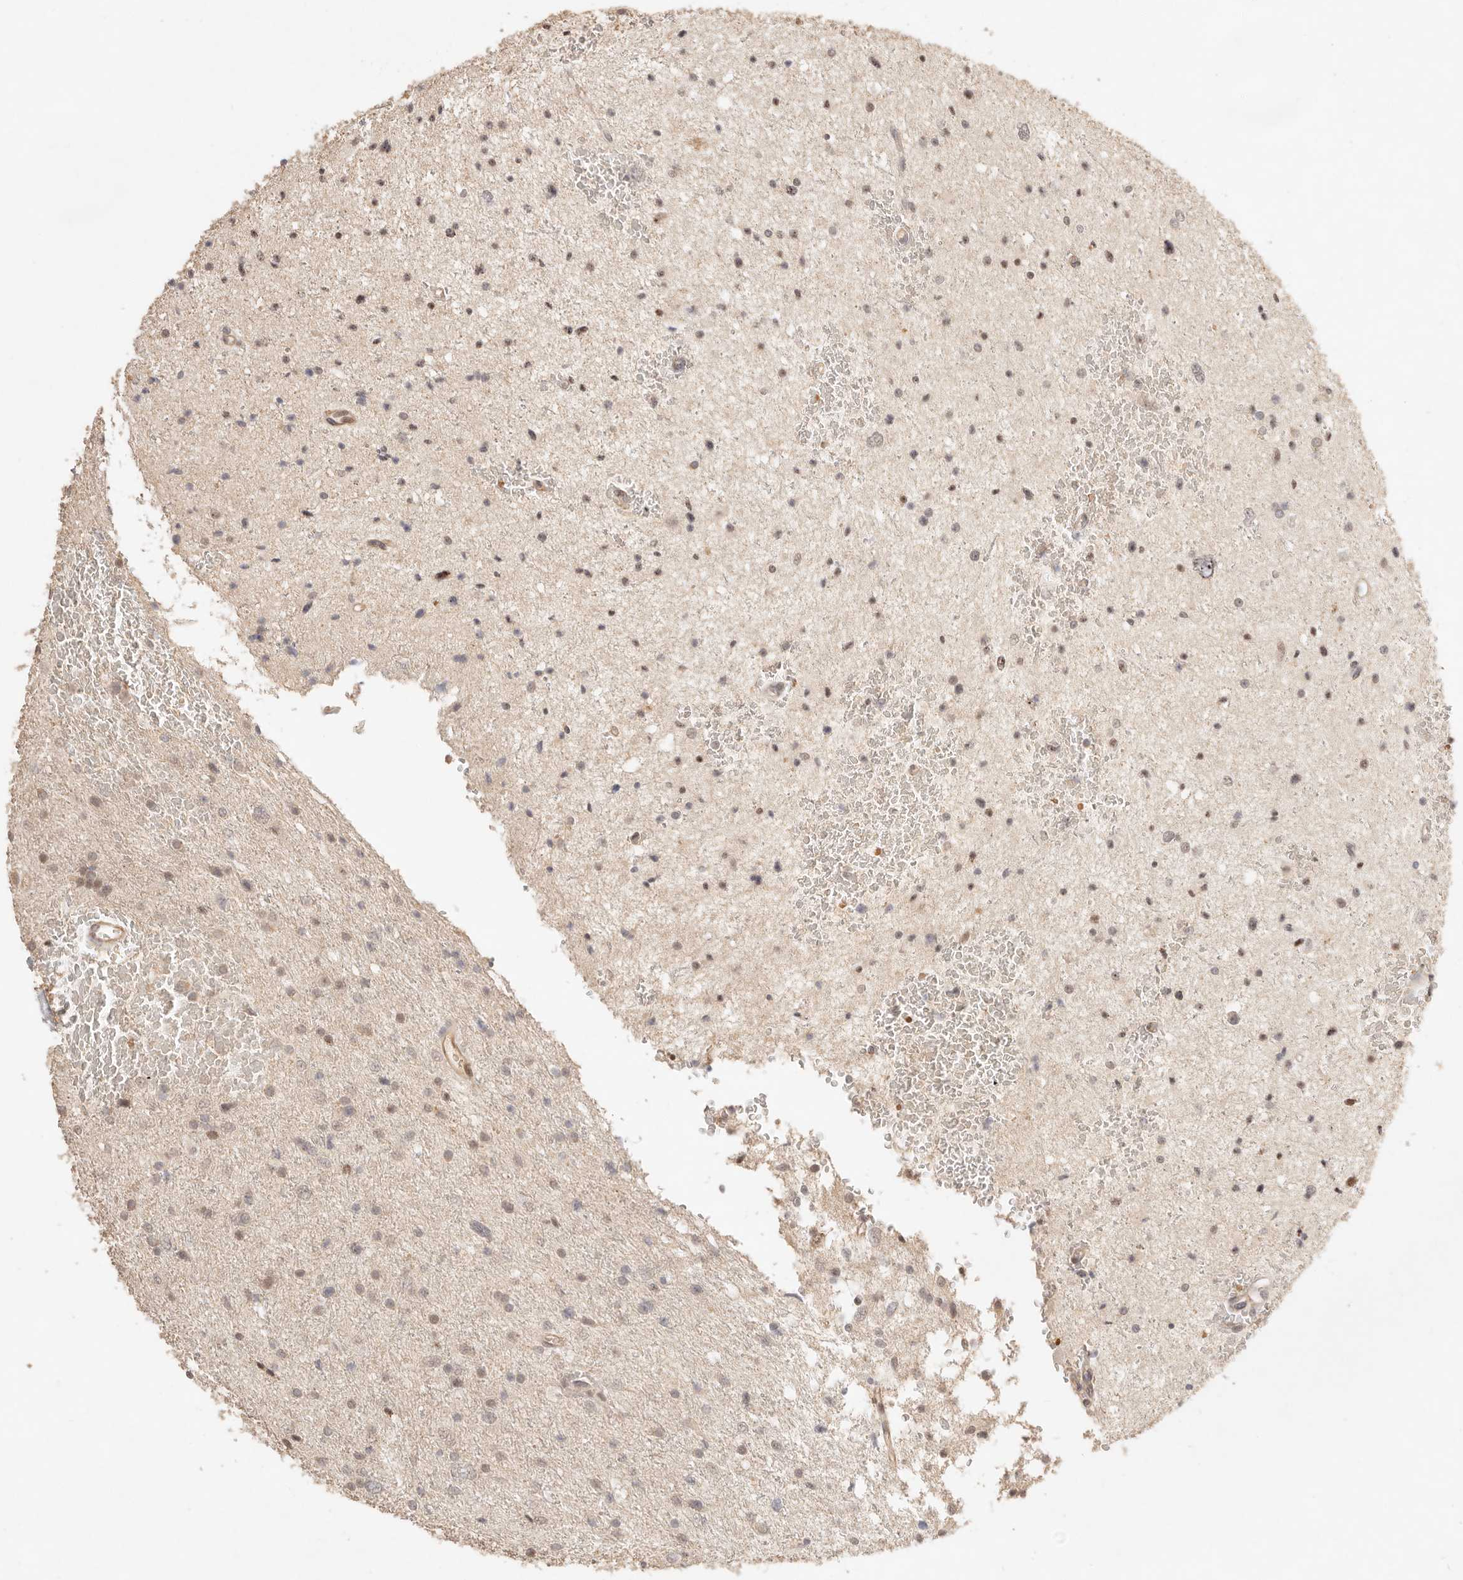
{"staining": {"intensity": "weak", "quantity": ">75%", "location": "nuclear"}, "tissue": "glioma", "cell_type": "Tumor cells", "image_type": "cancer", "snomed": [{"axis": "morphology", "description": "Glioma, malignant, Low grade"}, {"axis": "topography", "description": "Cerebral cortex"}], "caption": "Immunohistochemical staining of glioma shows low levels of weak nuclear protein expression in about >75% of tumor cells.", "gene": "MEP1A", "patient": {"sex": "female", "age": 39}}